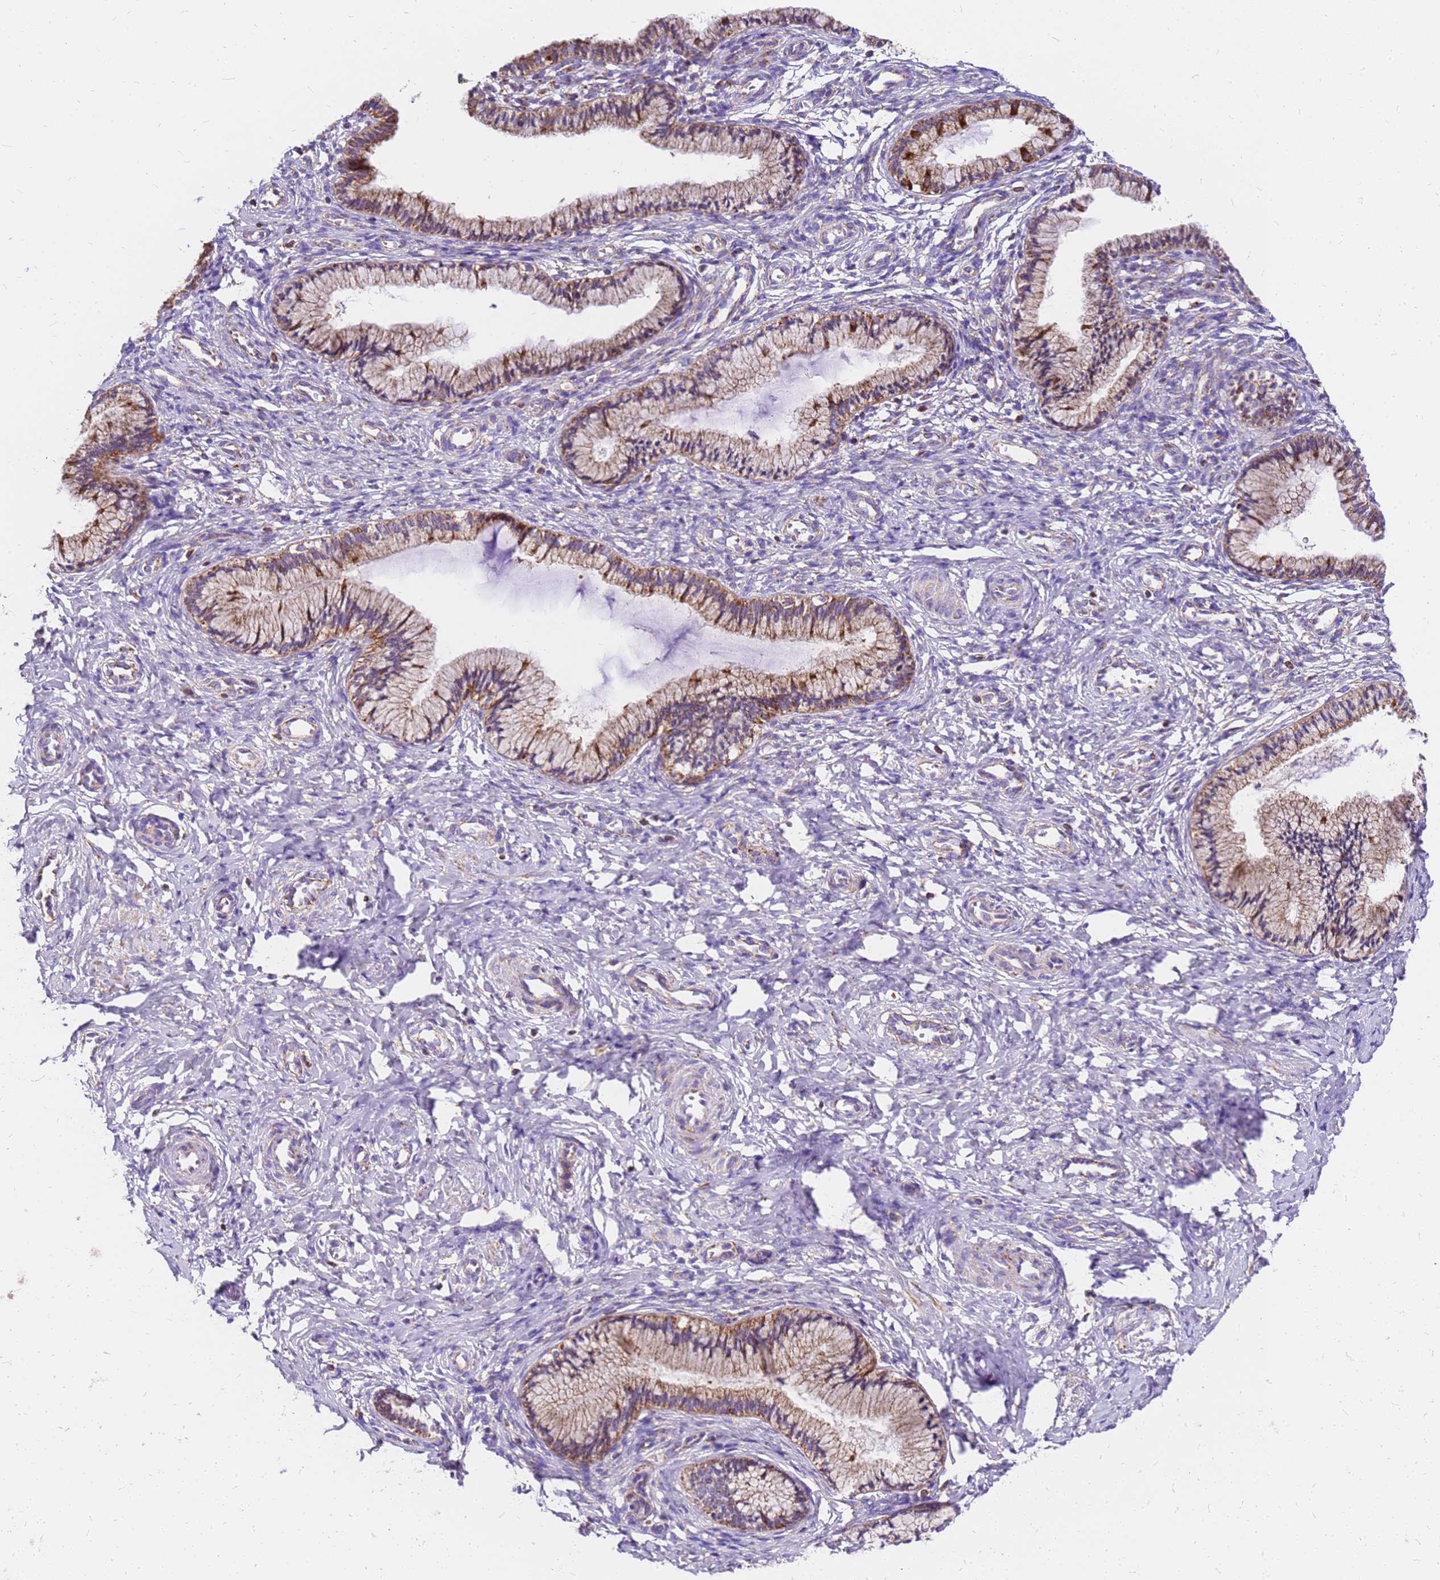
{"staining": {"intensity": "moderate", "quantity": ">75%", "location": "cytoplasmic/membranous"}, "tissue": "cervix", "cell_type": "Glandular cells", "image_type": "normal", "snomed": [{"axis": "morphology", "description": "Normal tissue, NOS"}, {"axis": "topography", "description": "Cervix"}], "caption": "Protein analysis of unremarkable cervix demonstrates moderate cytoplasmic/membranous staining in approximately >75% of glandular cells.", "gene": "MRPS26", "patient": {"sex": "female", "age": 27}}